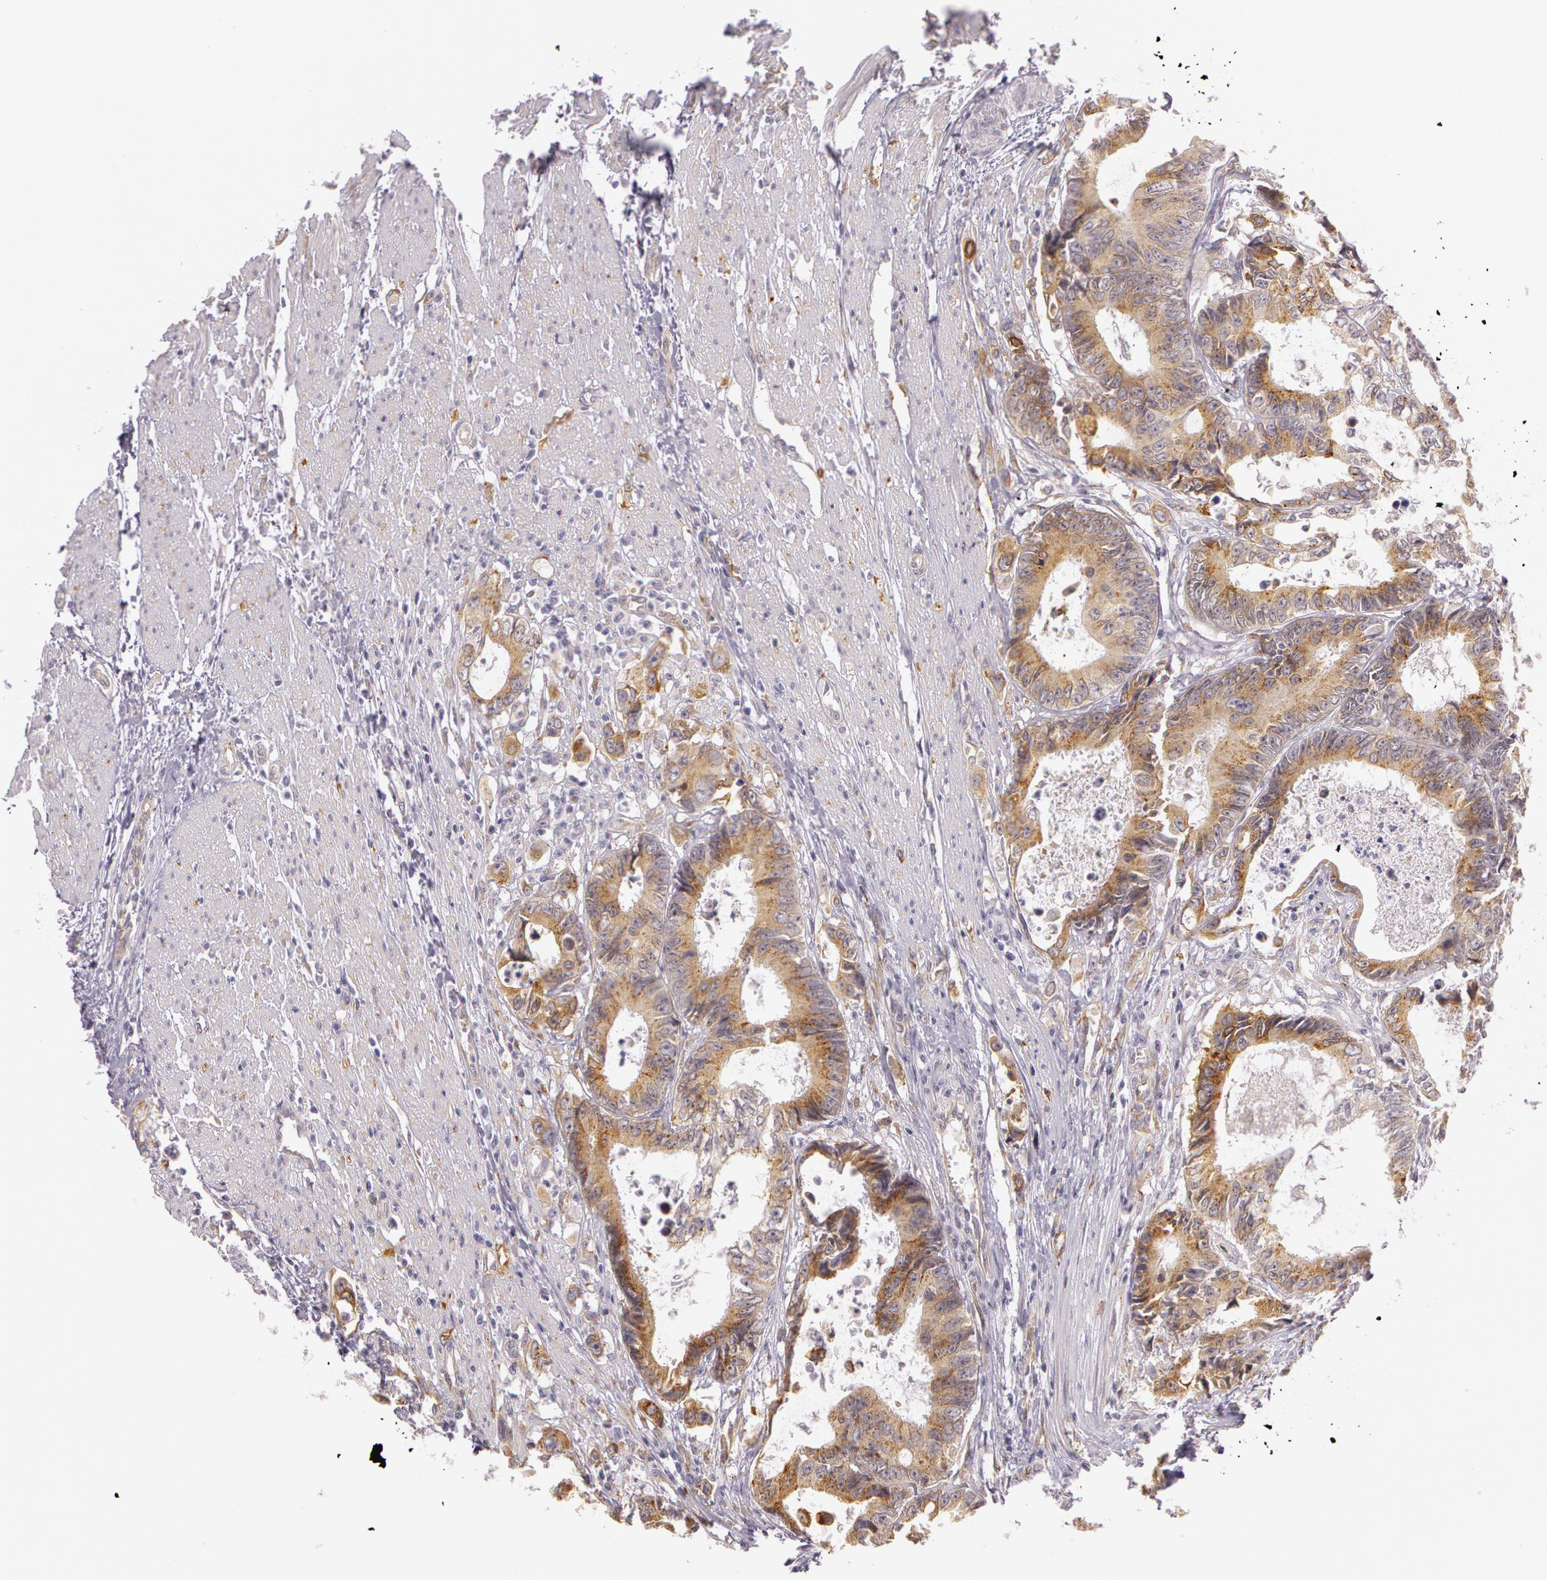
{"staining": {"intensity": "moderate", "quantity": ">75%", "location": "cytoplasmic/membranous"}, "tissue": "colorectal cancer", "cell_type": "Tumor cells", "image_type": "cancer", "snomed": [{"axis": "morphology", "description": "Adenocarcinoma, NOS"}, {"axis": "topography", "description": "Rectum"}], "caption": "This is a micrograph of immunohistochemistry (IHC) staining of colorectal cancer (adenocarcinoma), which shows moderate staining in the cytoplasmic/membranous of tumor cells.", "gene": "APP", "patient": {"sex": "female", "age": 98}}